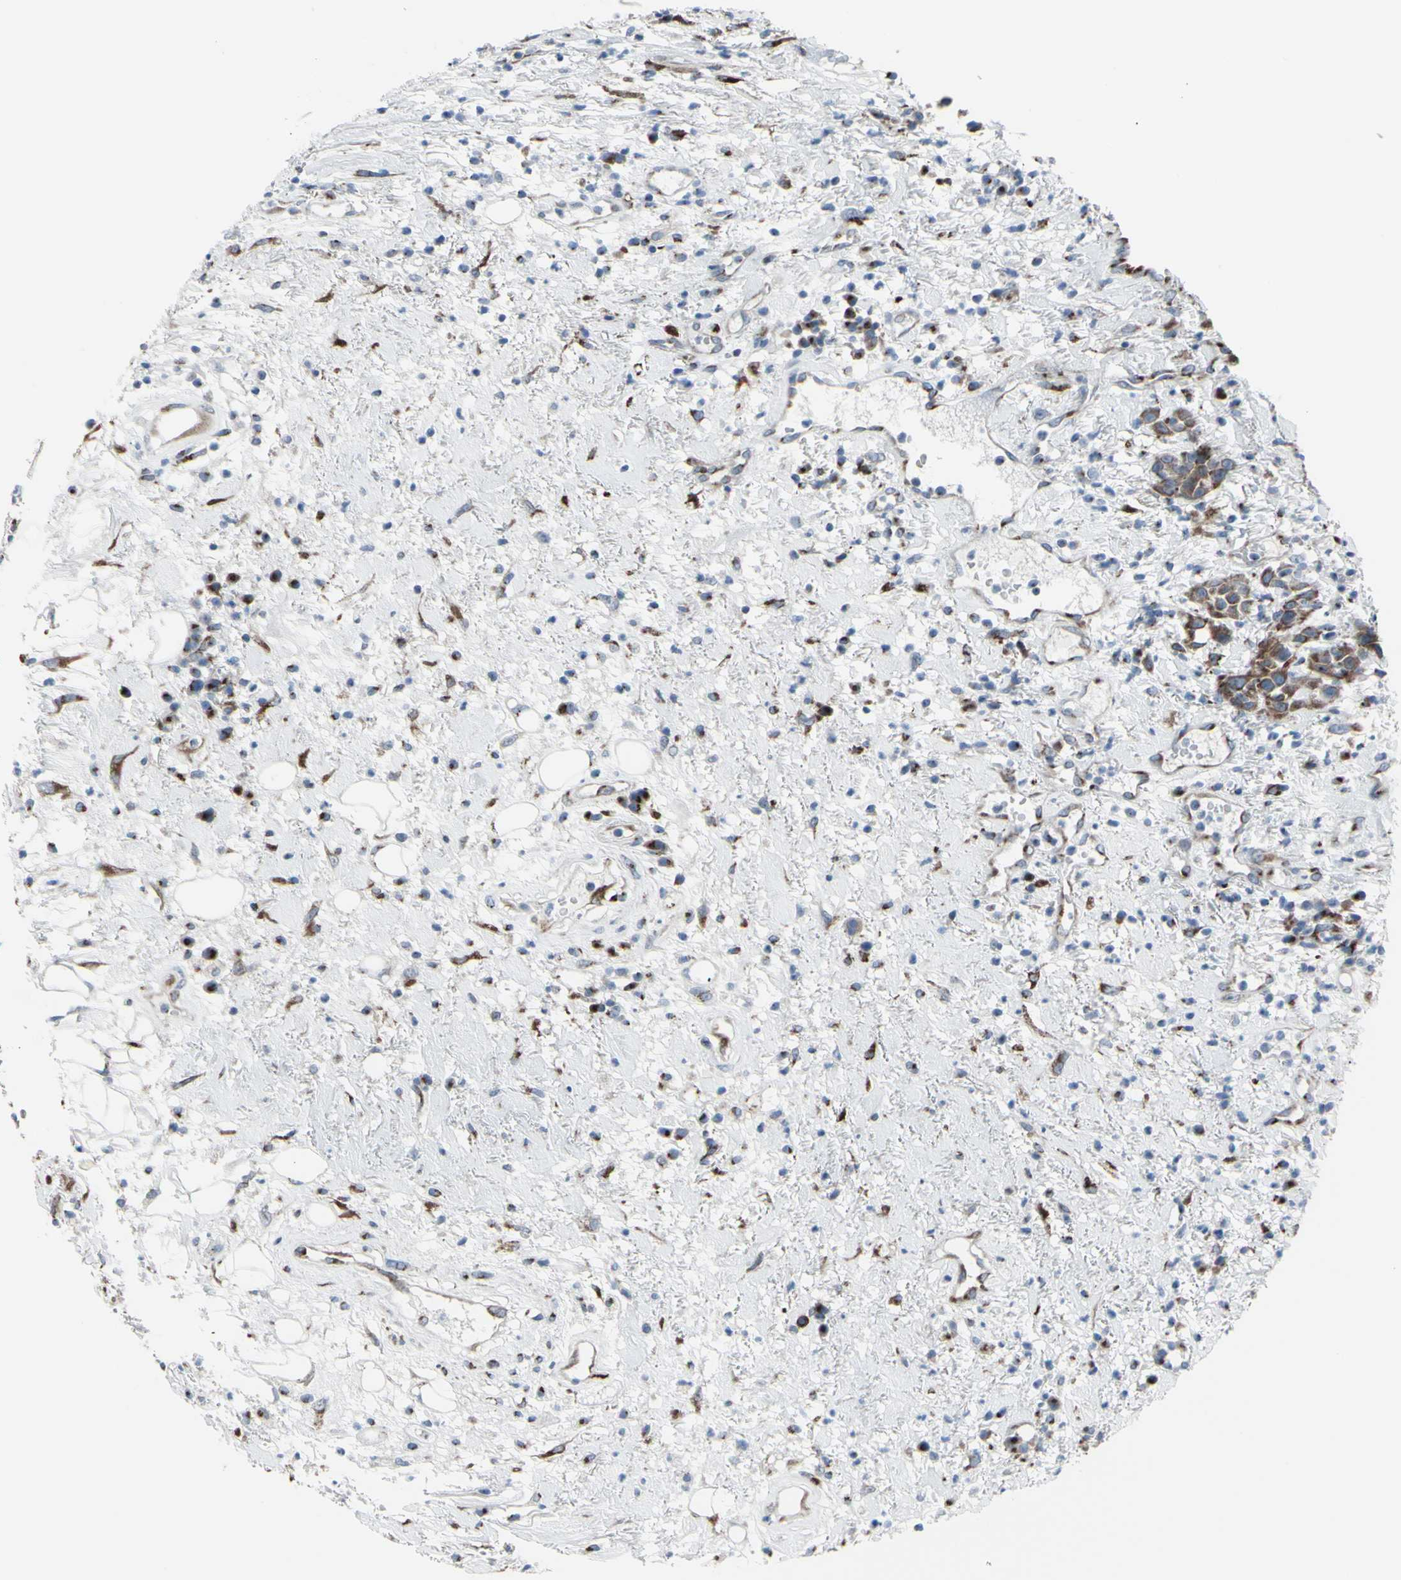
{"staining": {"intensity": "moderate", "quantity": "25%-75%", "location": "cytoplasmic/membranous"}, "tissue": "head and neck cancer", "cell_type": "Tumor cells", "image_type": "cancer", "snomed": [{"axis": "morphology", "description": "Squamous cell carcinoma, NOS"}, {"axis": "topography", "description": "Head-Neck"}], "caption": "Protein expression analysis of head and neck cancer demonstrates moderate cytoplasmic/membranous staining in approximately 25%-75% of tumor cells.", "gene": "GLG1", "patient": {"sex": "male", "age": 62}}